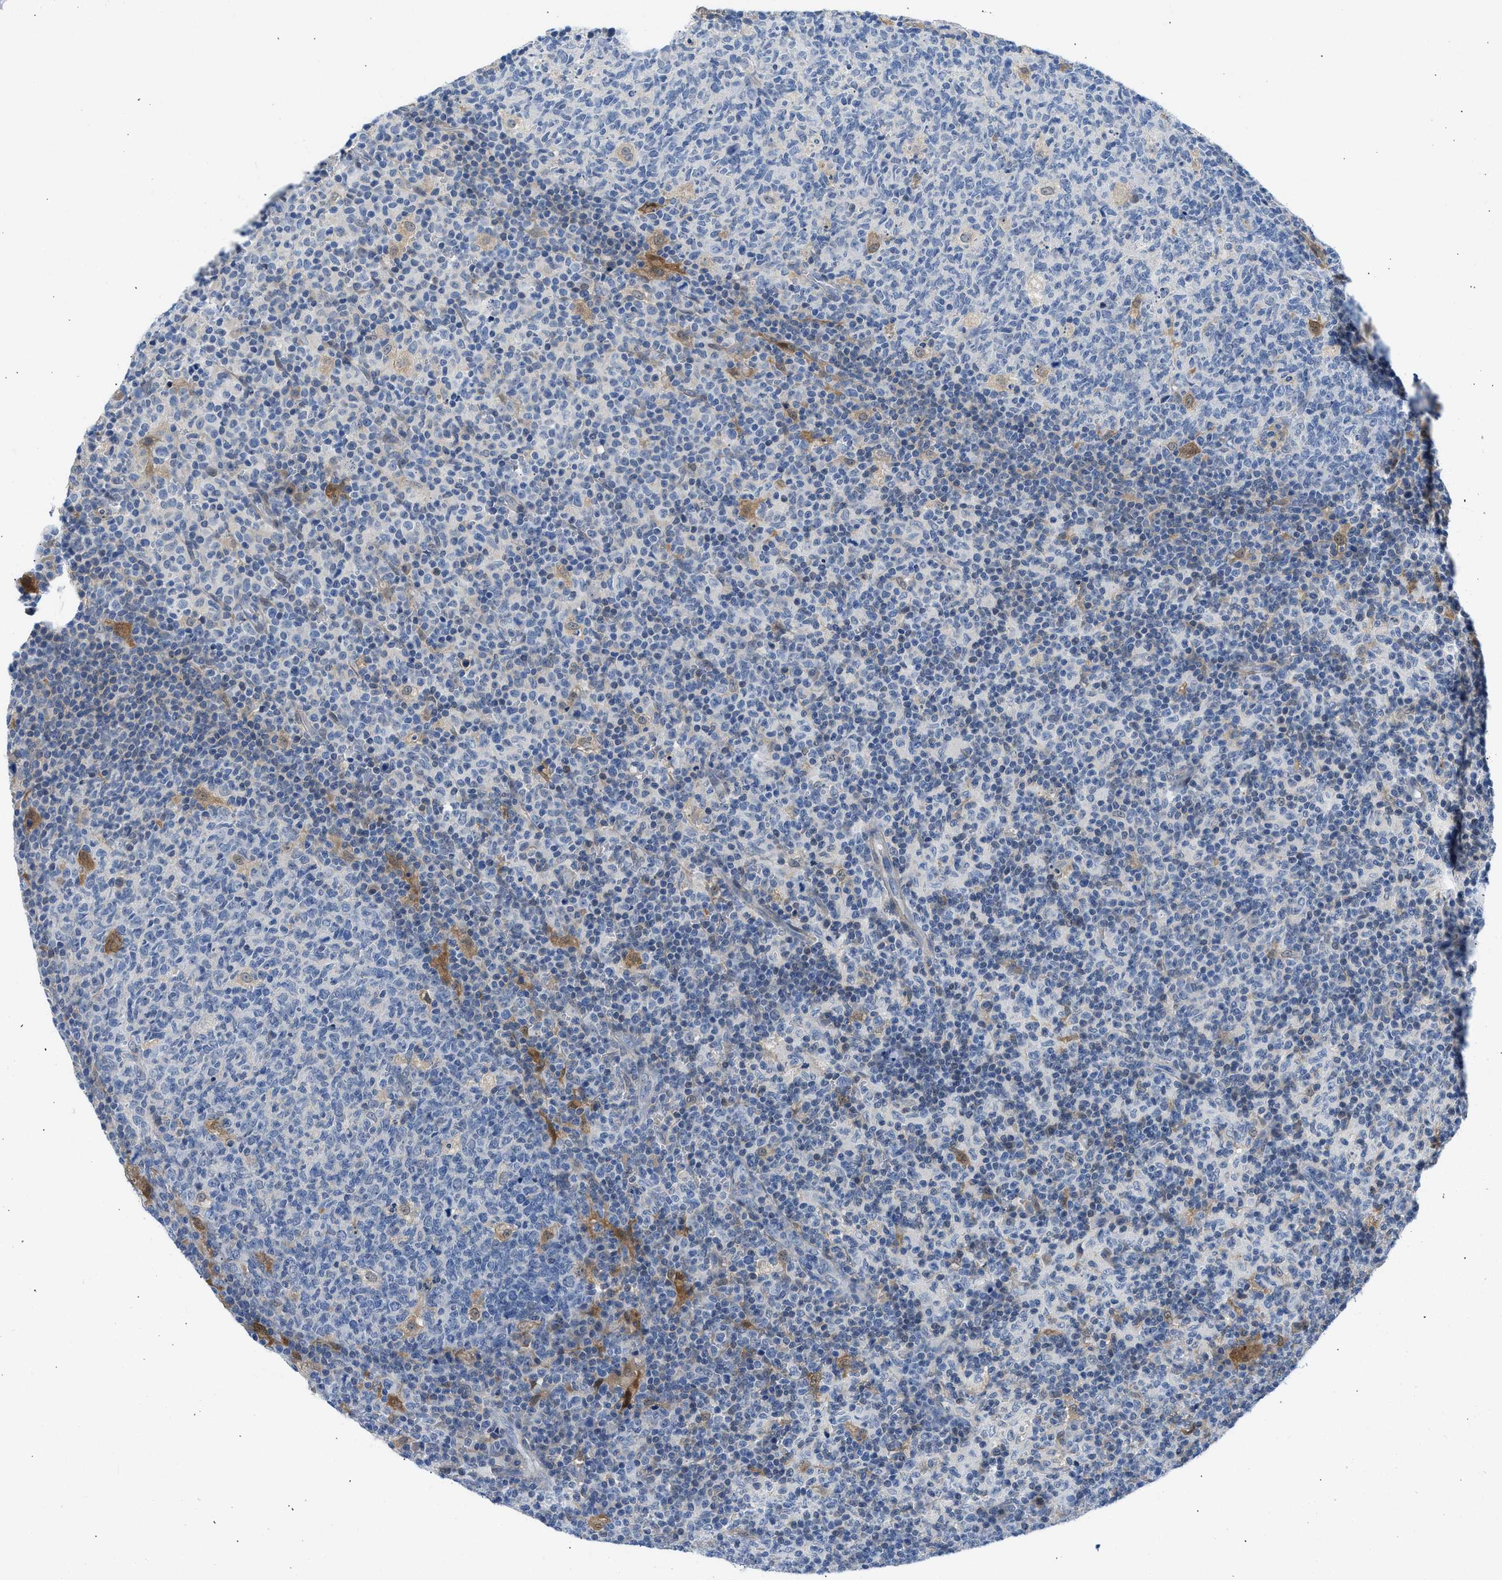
{"staining": {"intensity": "weak", "quantity": "<25%", "location": "cytoplasmic/membranous,nuclear"}, "tissue": "lymph node", "cell_type": "Germinal center cells", "image_type": "normal", "snomed": [{"axis": "morphology", "description": "Normal tissue, NOS"}, {"axis": "morphology", "description": "Inflammation, NOS"}, {"axis": "topography", "description": "Lymph node"}], "caption": "Germinal center cells show no significant positivity in unremarkable lymph node. (Brightfield microscopy of DAB (3,3'-diaminobenzidine) immunohistochemistry at high magnification).", "gene": "CBR1", "patient": {"sex": "male", "age": 55}}